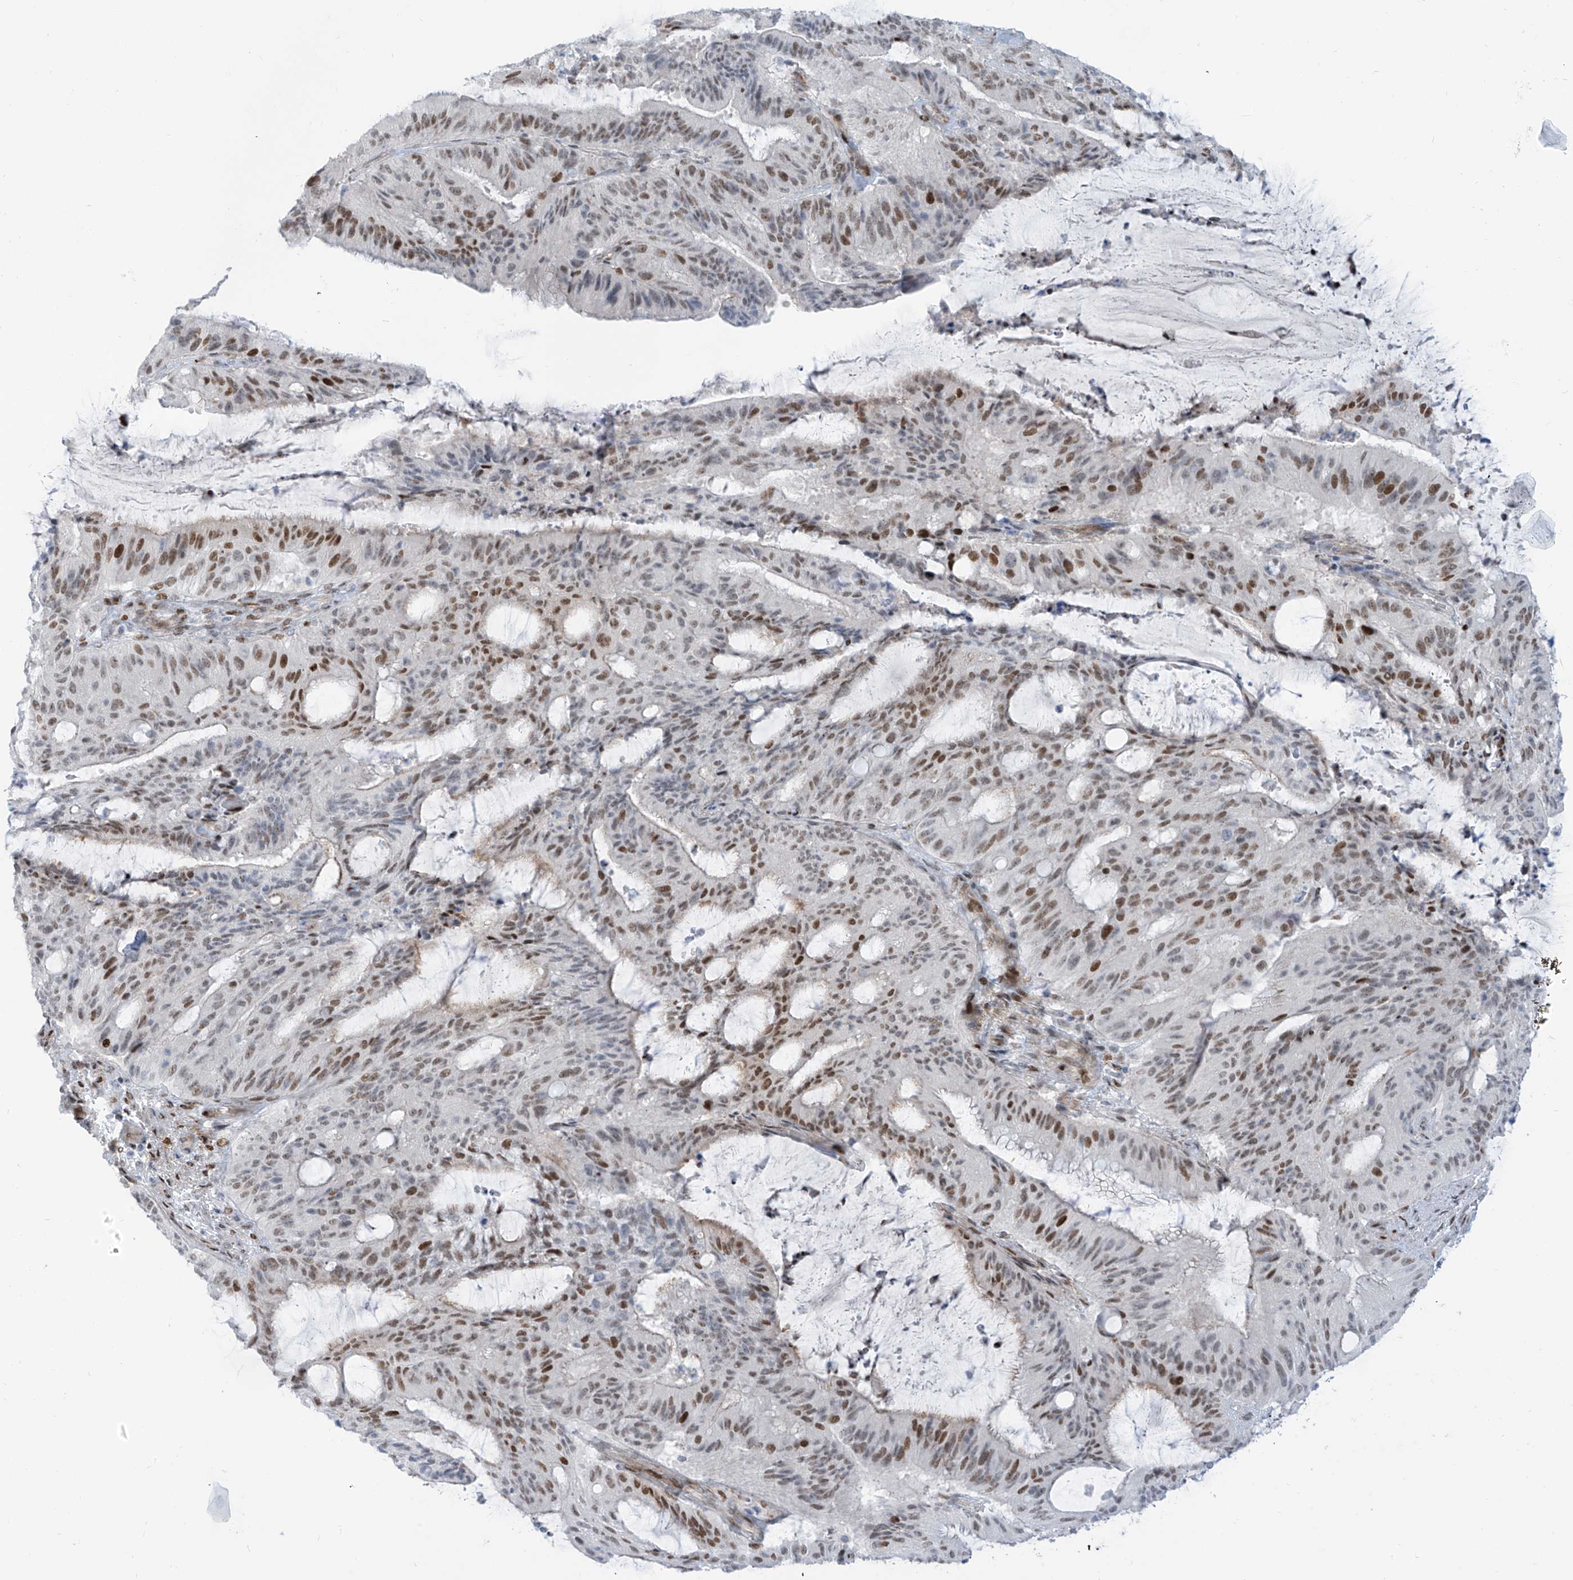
{"staining": {"intensity": "moderate", "quantity": "25%-75%", "location": "nuclear"}, "tissue": "liver cancer", "cell_type": "Tumor cells", "image_type": "cancer", "snomed": [{"axis": "morphology", "description": "Normal tissue, NOS"}, {"axis": "morphology", "description": "Cholangiocarcinoma"}, {"axis": "topography", "description": "Liver"}, {"axis": "topography", "description": "Peripheral nerve tissue"}], "caption": "A high-resolution image shows immunohistochemistry (IHC) staining of liver cholangiocarcinoma, which displays moderate nuclear expression in approximately 25%-75% of tumor cells. Using DAB (brown) and hematoxylin (blue) stains, captured at high magnification using brightfield microscopy.", "gene": "LIN9", "patient": {"sex": "female", "age": 73}}